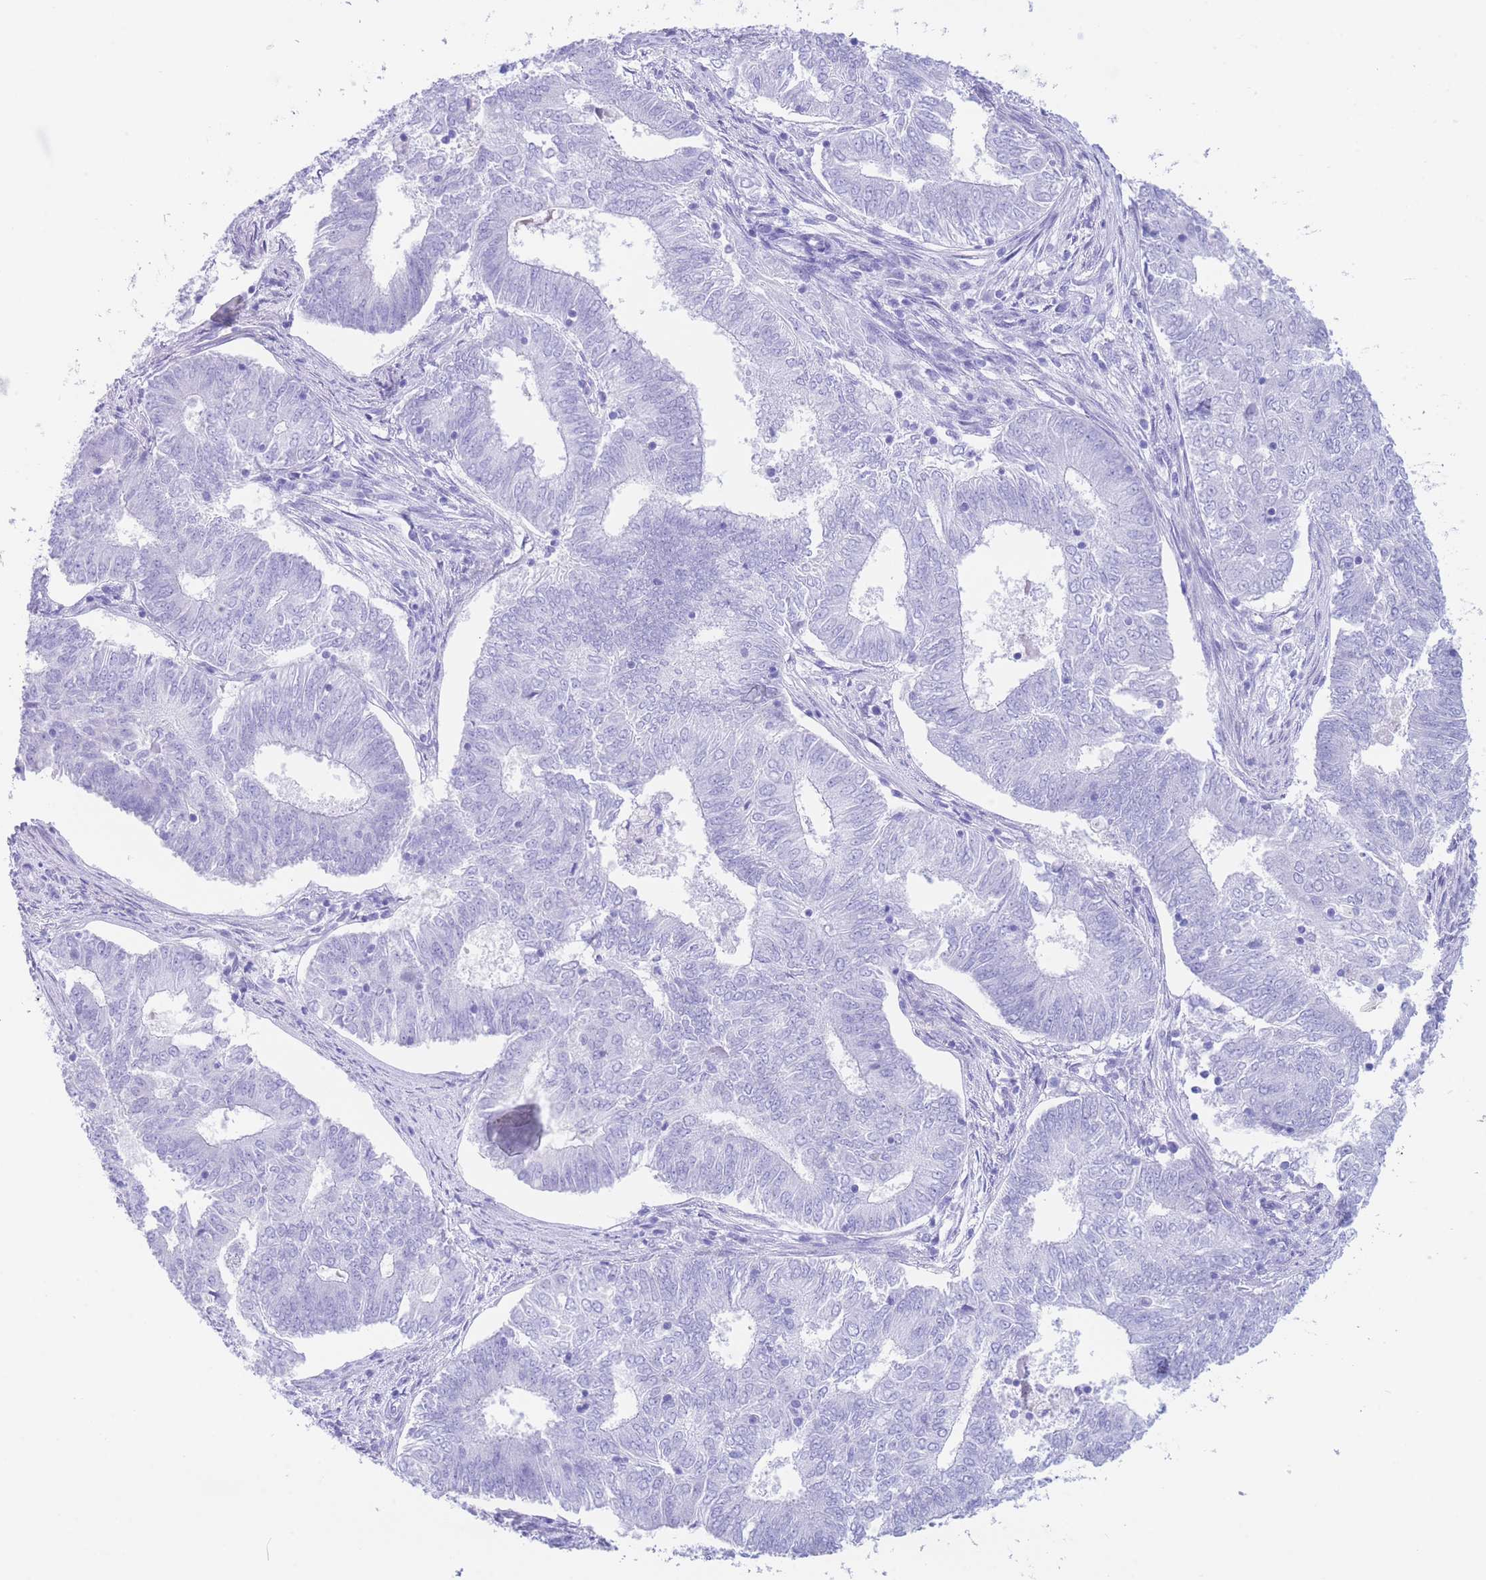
{"staining": {"intensity": "negative", "quantity": "none", "location": "none"}, "tissue": "endometrial cancer", "cell_type": "Tumor cells", "image_type": "cancer", "snomed": [{"axis": "morphology", "description": "Adenocarcinoma, NOS"}, {"axis": "topography", "description": "Endometrium"}], "caption": "A high-resolution micrograph shows immunohistochemistry (IHC) staining of endometrial cancer, which demonstrates no significant staining in tumor cells.", "gene": "SLCO1B3", "patient": {"sex": "female", "age": 62}}